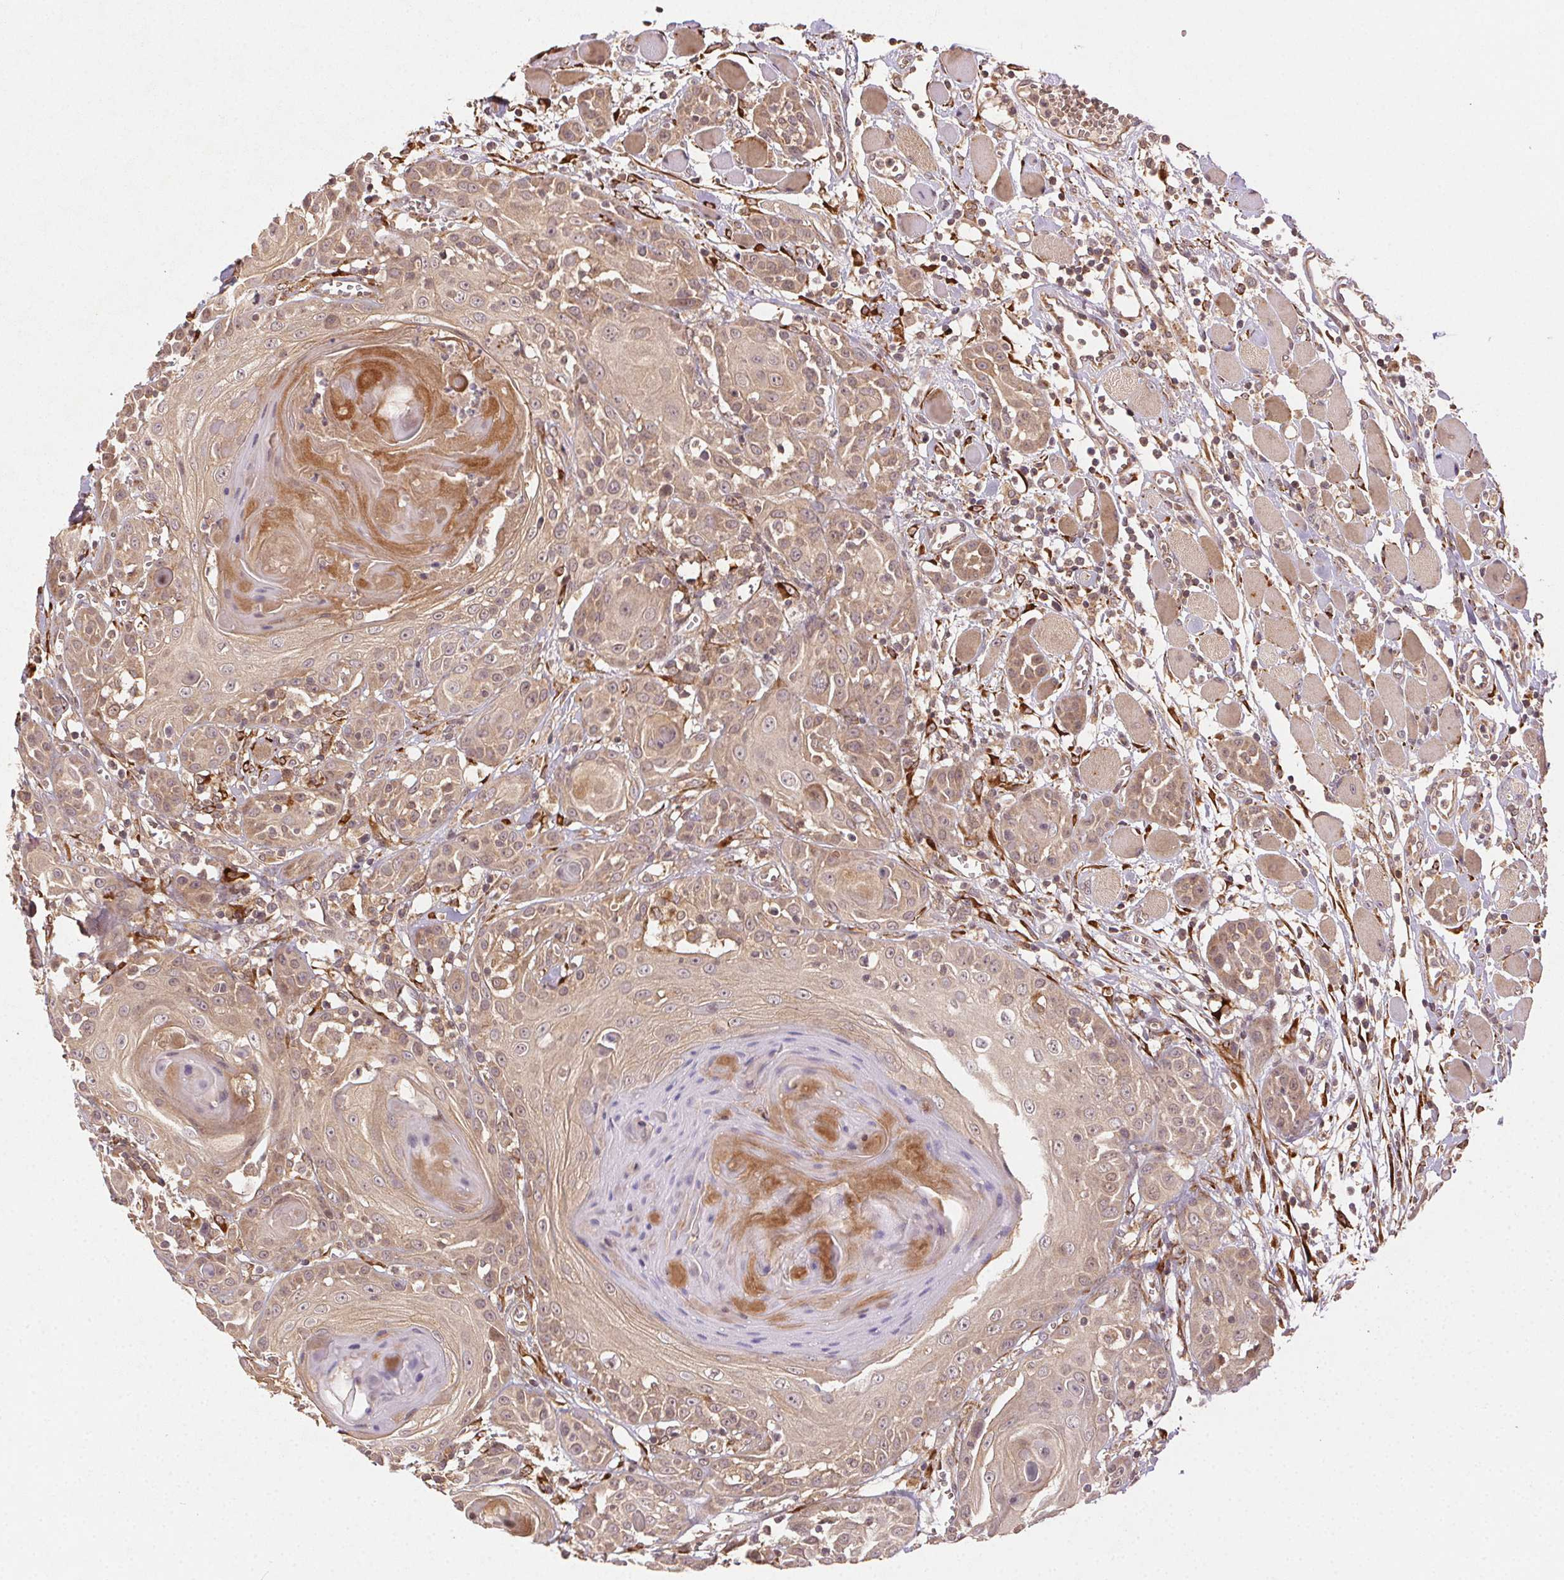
{"staining": {"intensity": "moderate", "quantity": ">75%", "location": "cytoplasmic/membranous"}, "tissue": "head and neck cancer", "cell_type": "Tumor cells", "image_type": "cancer", "snomed": [{"axis": "morphology", "description": "Squamous cell carcinoma, NOS"}, {"axis": "topography", "description": "Head-Neck"}], "caption": "Protein analysis of head and neck cancer (squamous cell carcinoma) tissue exhibits moderate cytoplasmic/membranous expression in about >75% of tumor cells.", "gene": "KLHL15", "patient": {"sex": "female", "age": 80}}